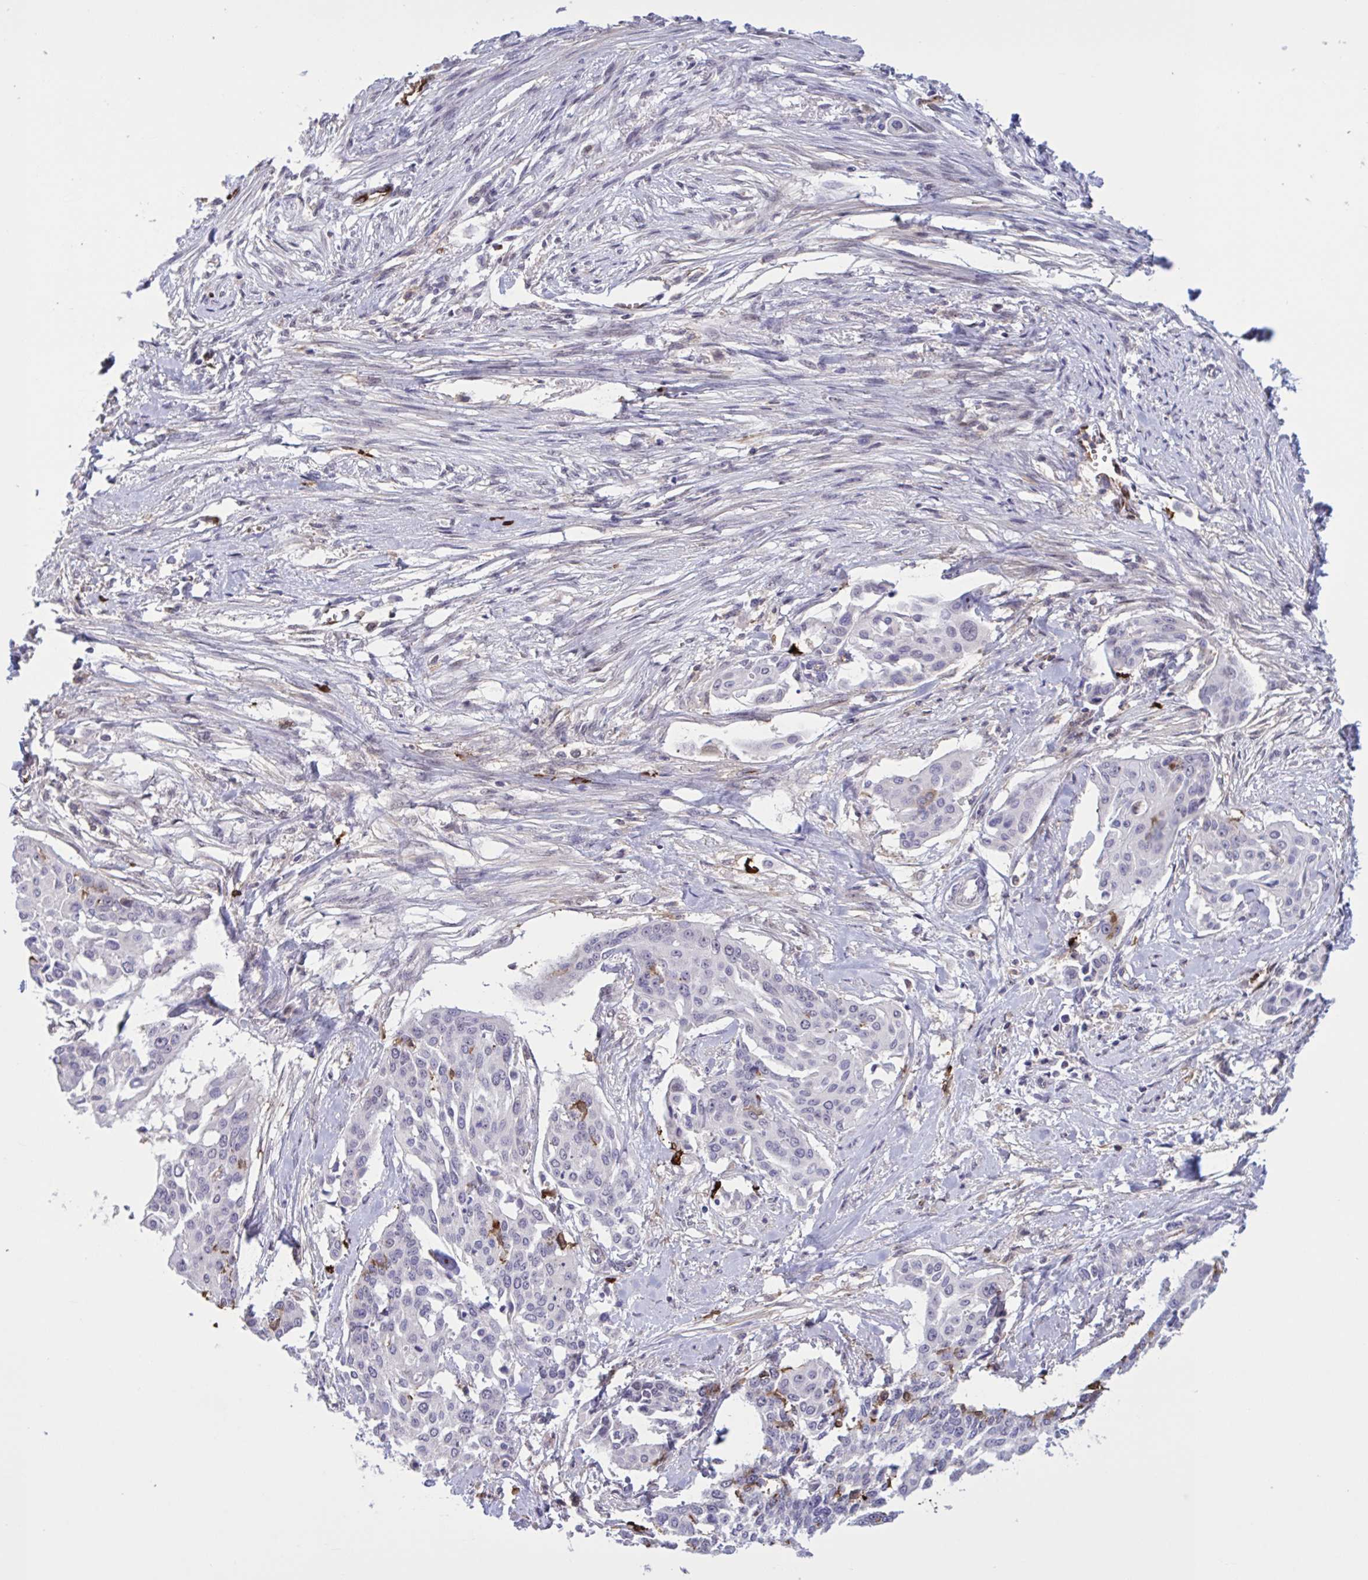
{"staining": {"intensity": "negative", "quantity": "none", "location": "none"}, "tissue": "cervical cancer", "cell_type": "Tumor cells", "image_type": "cancer", "snomed": [{"axis": "morphology", "description": "Squamous cell carcinoma, NOS"}, {"axis": "topography", "description": "Cervix"}], "caption": "DAB immunohistochemical staining of human cervical cancer demonstrates no significant positivity in tumor cells.", "gene": "CD101", "patient": {"sex": "female", "age": 44}}